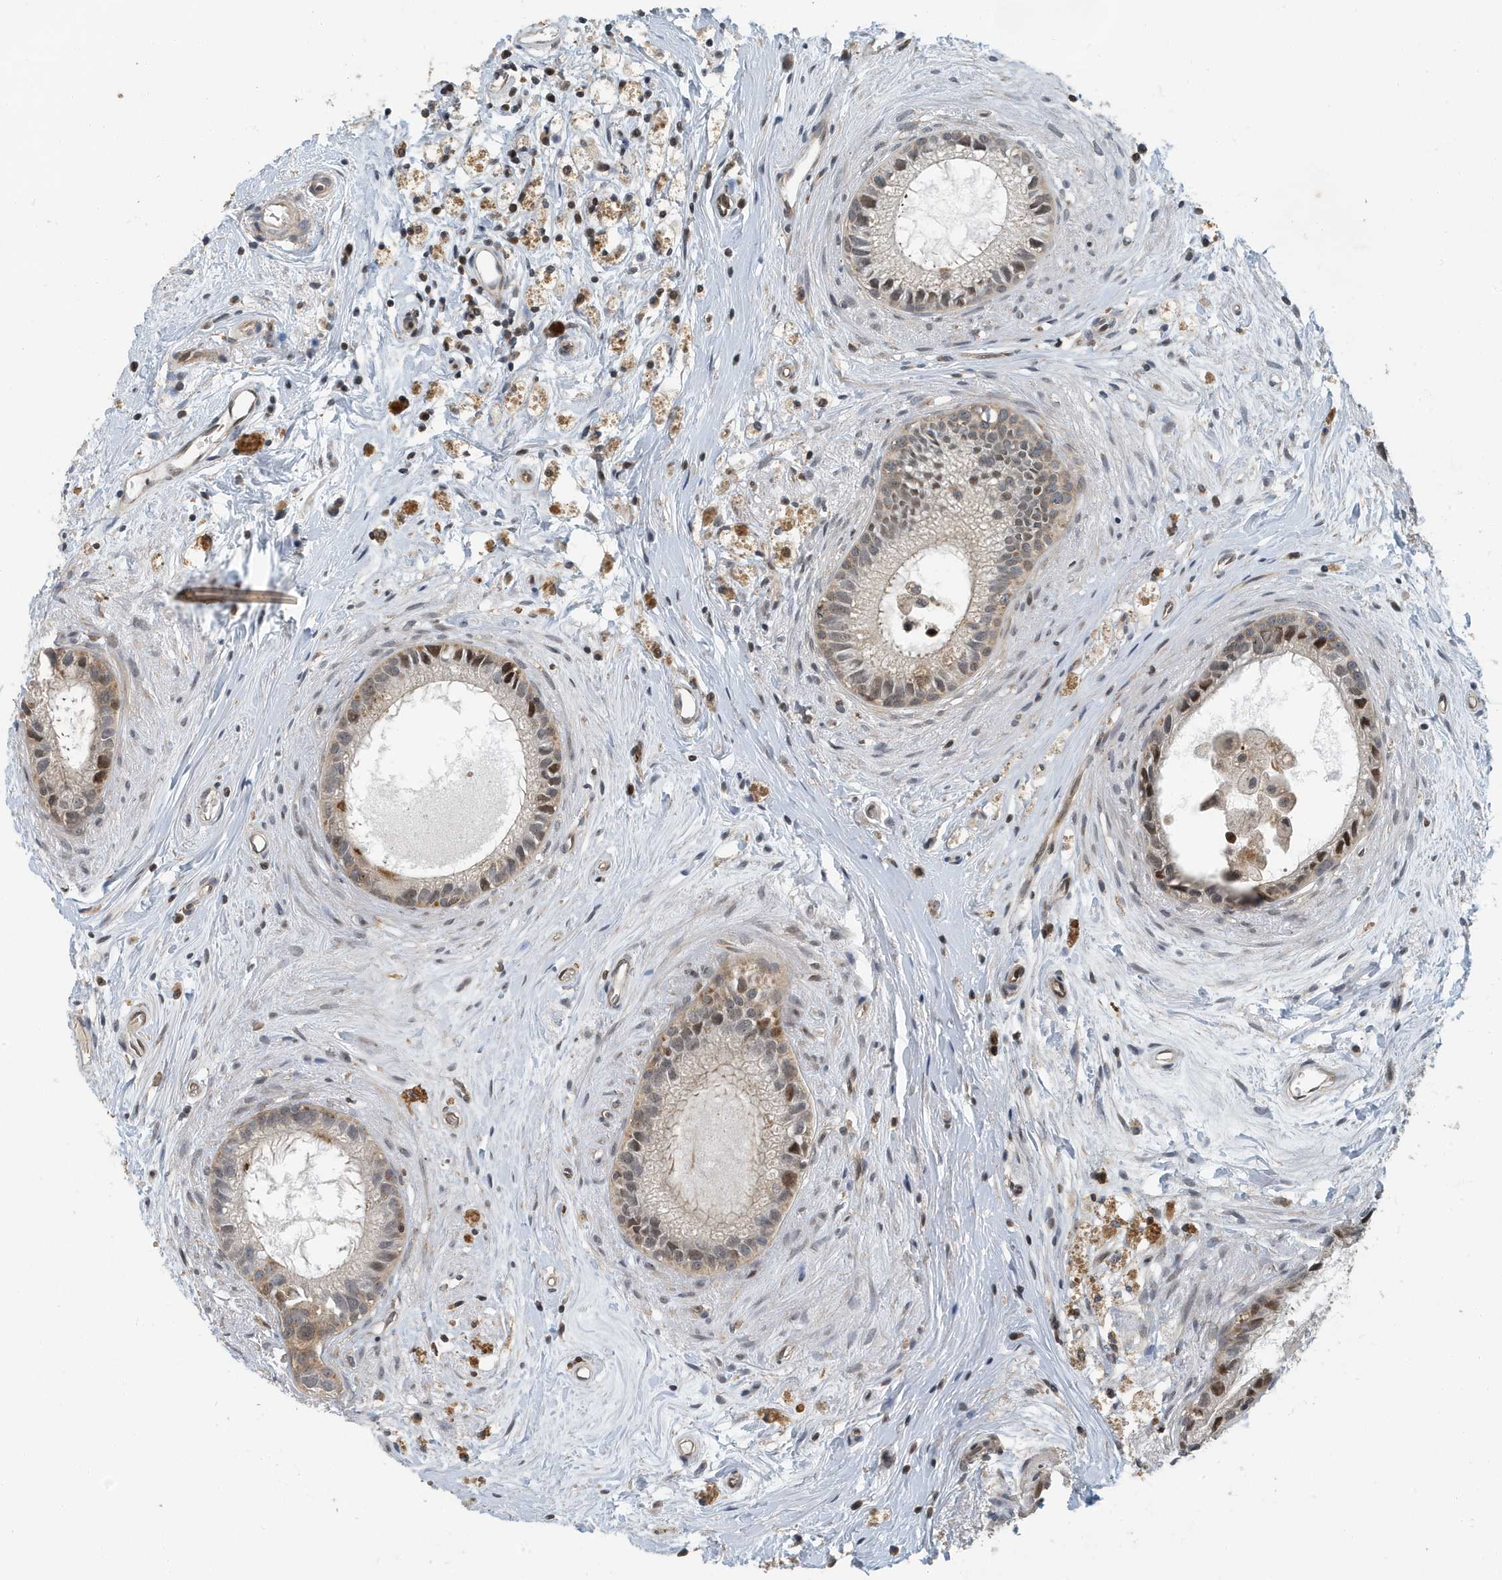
{"staining": {"intensity": "moderate", "quantity": "25%-75%", "location": "nuclear"}, "tissue": "epididymis", "cell_type": "Glandular cells", "image_type": "normal", "snomed": [{"axis": "morphology", "description": "Normal tissue, NOS"}, {"axis": "topography", "description": "Epididymis"}], "caption": "Immunohistochemistry (IHC) photomicrograph of normal epididymis: human epididymis stained using IHC shows medium levels of moderate protein expression localized specifically in the nuclear of glandular cells, appearing as a nuclear brown color.", "gene": "KIF15", "patient": {"sex": "male", "age": 80}}